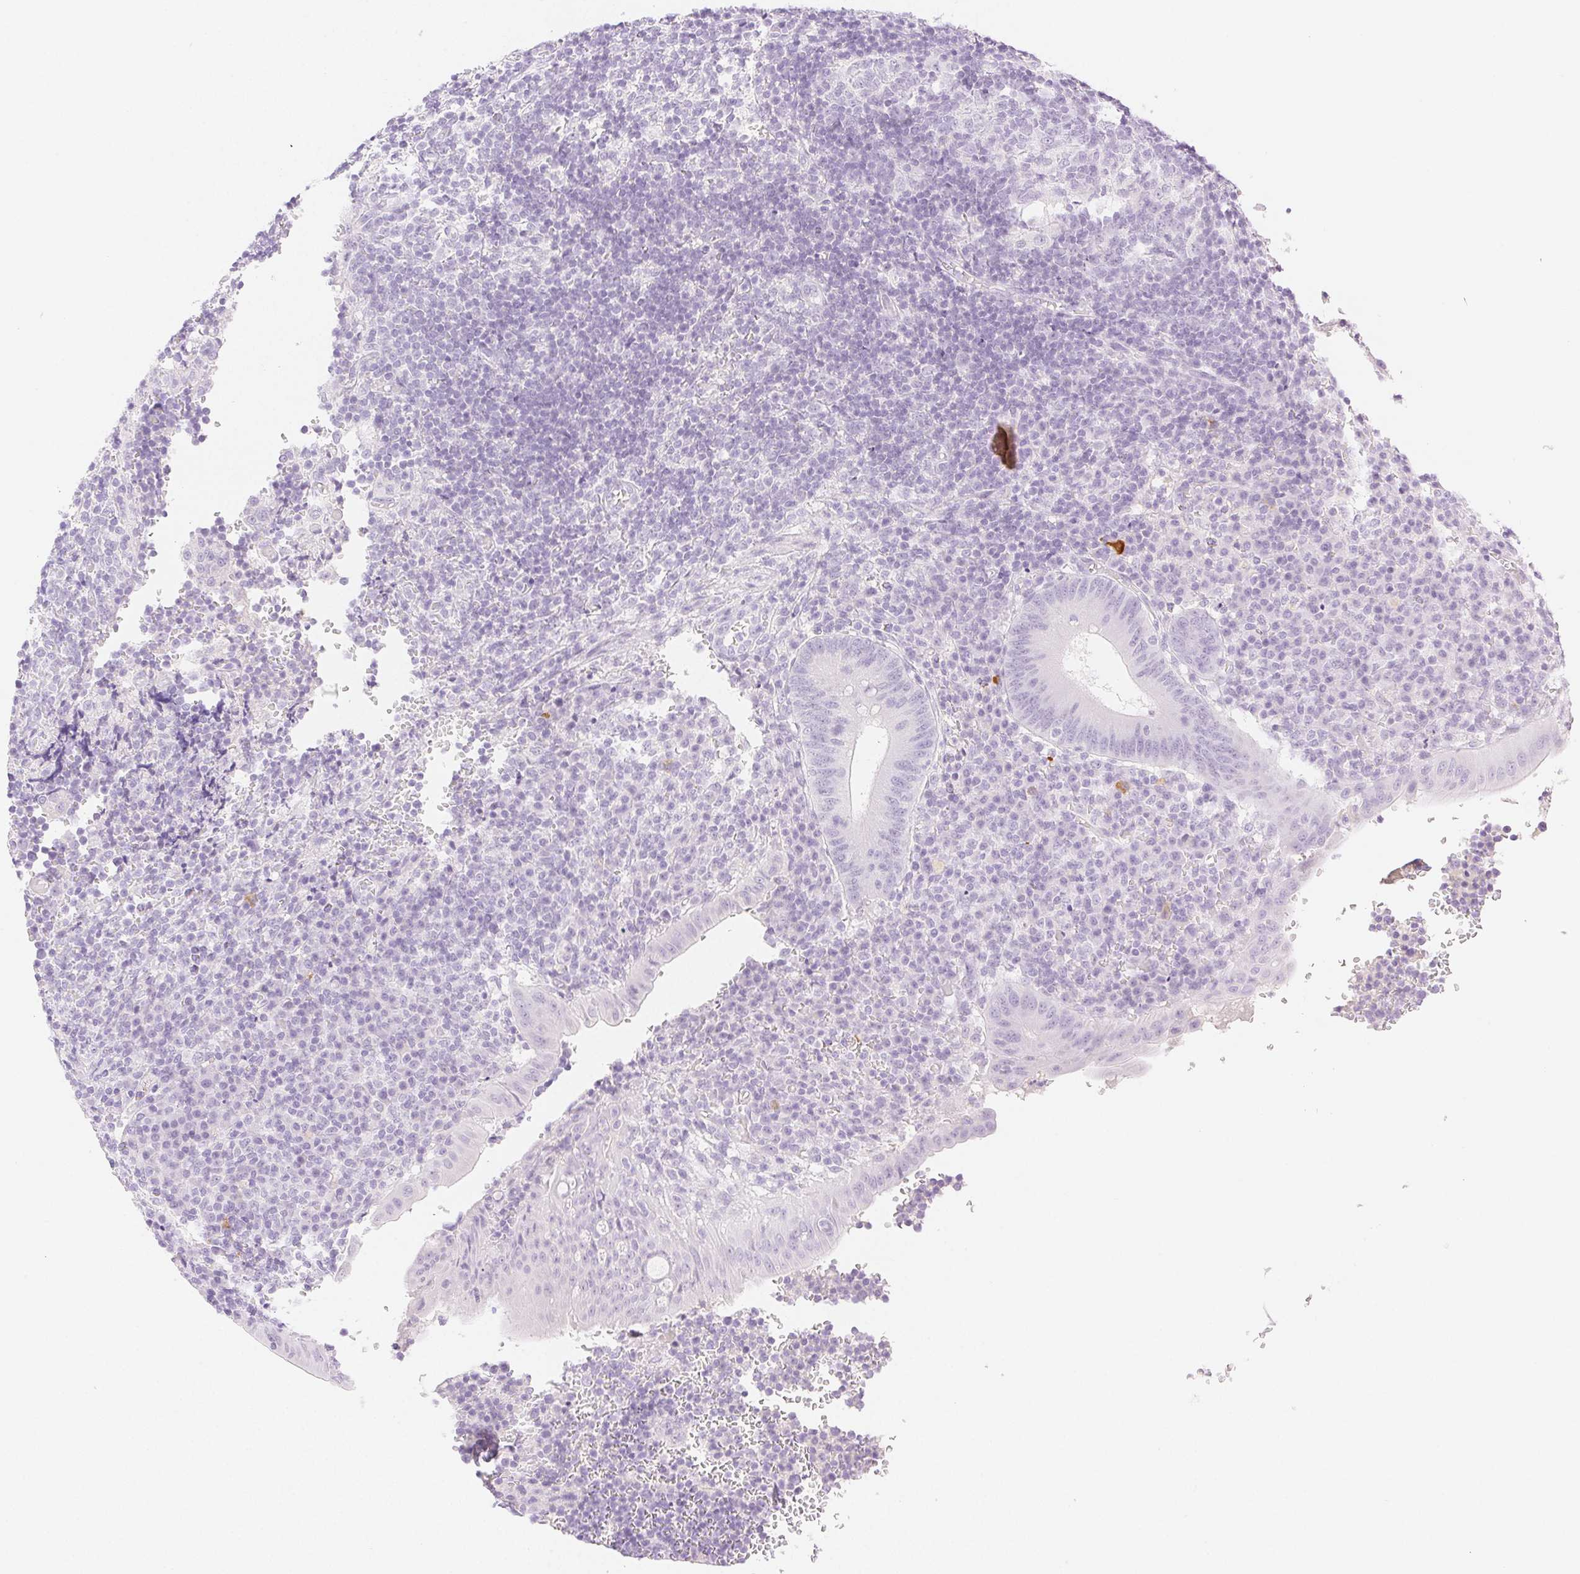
{"staining": {"intensity": "negative", "quantity": "none", "location": "none"}, "tissue": "appendix", "cell_type": "Glandular cells", "image_type": "normal", "snomed": [{"axis": "morphology", "description": "Normal tissue, NOS"}, {"axis": "topography", "description": "Appendix"}], "caption": "This is a image of IHC staining of benign appendix, which shows no staining in glandular cells. (DAB (3,3'-diaminobenzidine) immunohistochemistry (IHC) with hematoxylin counter stain).", "gene": "SPACA4", "patient": {"sex": "male", "age": 18}}